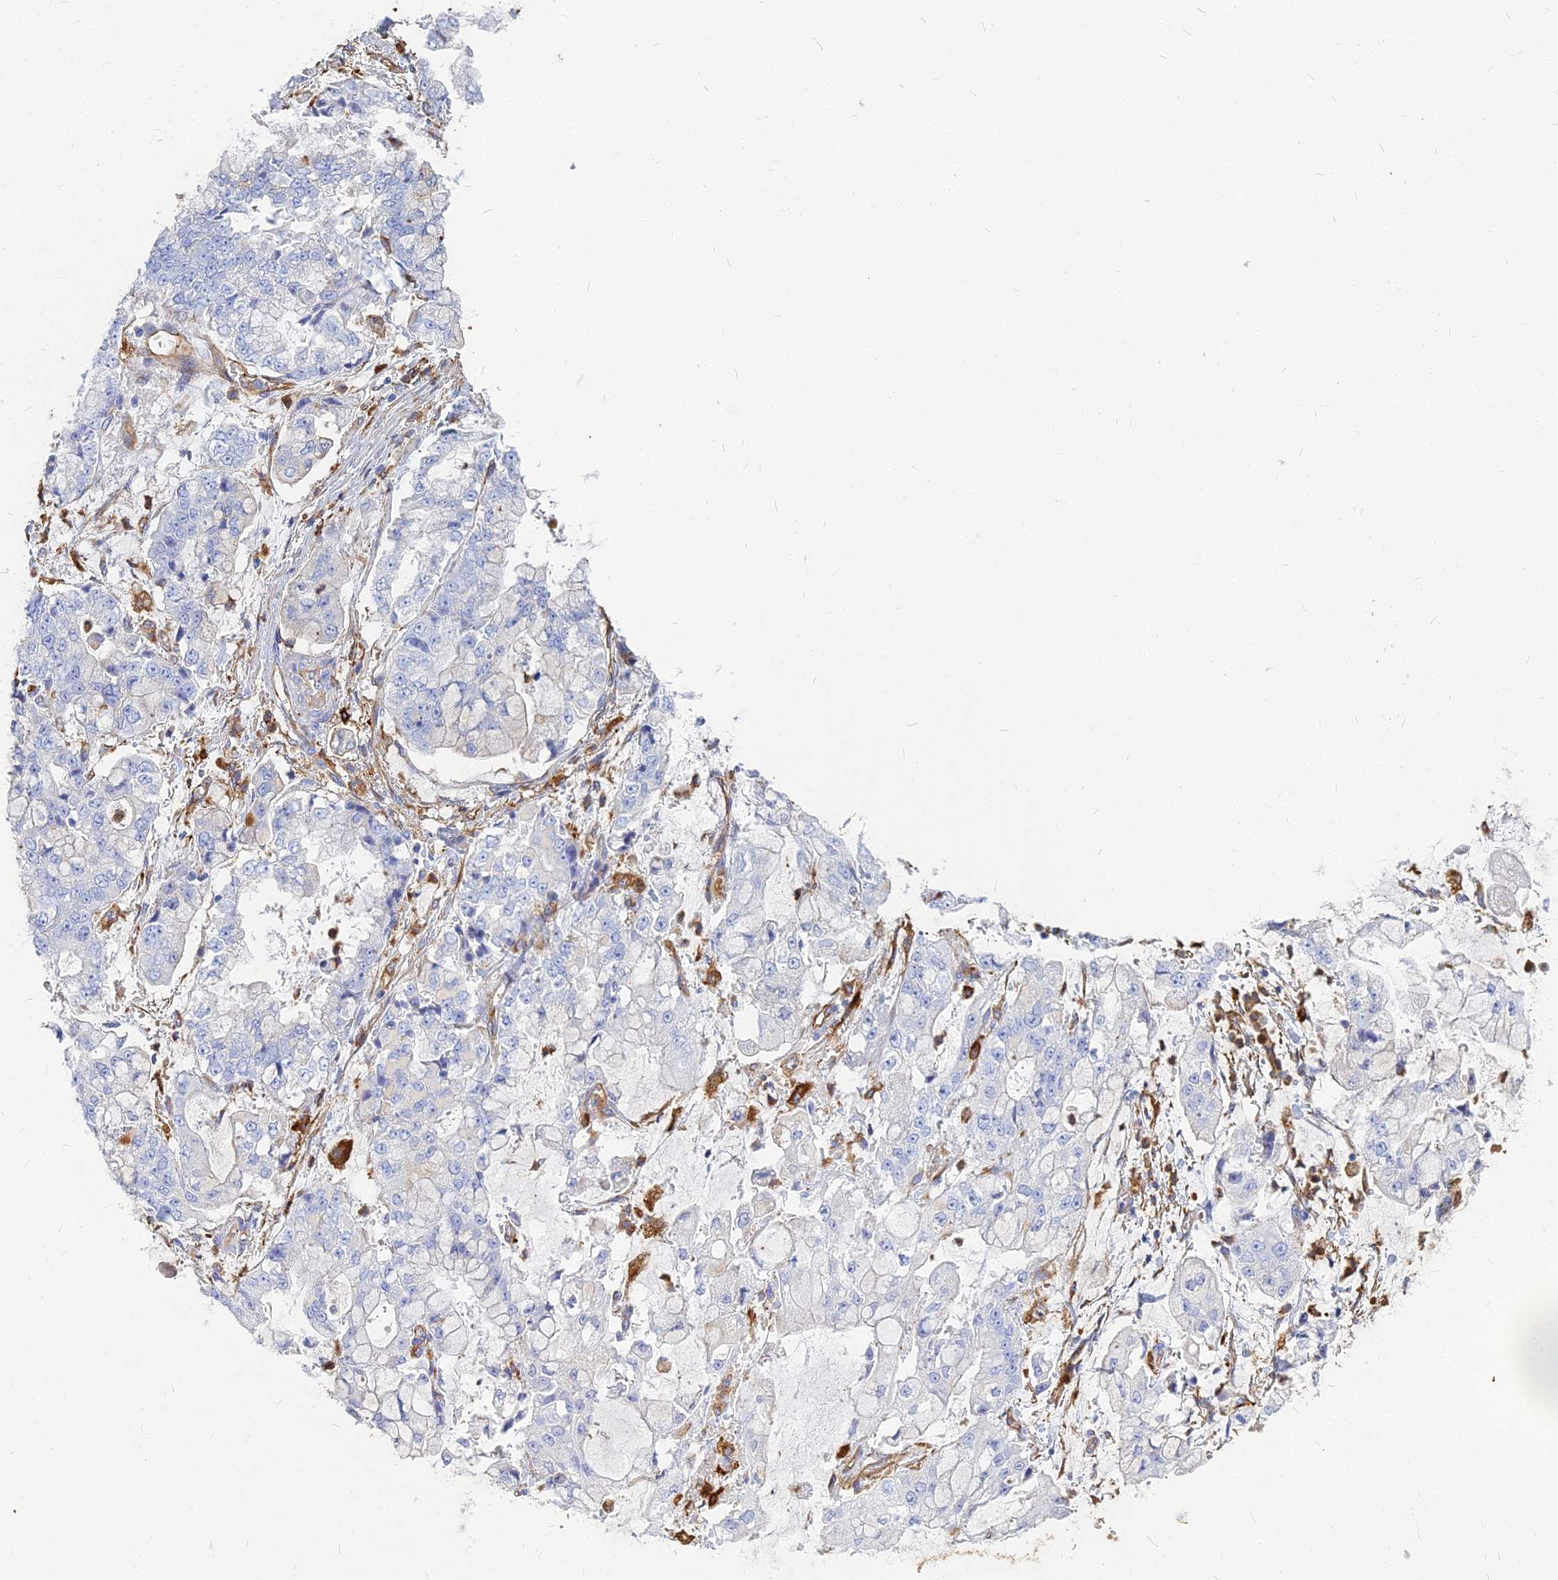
{"staining": {"intensity": "negative", "quantity": "none", "location": "none"}, "tissue": "stomach cancer", "cell_type": "Tumor cells", "image_type": "cancer", "snomed": [{"axis": "morphology", "description": "Adenocarcinoma, NOS"}, {"axis": "topography", "description": "Stomach"}], "caption": "Tumor cells show no significant protein expression in stomach adenocarcinoma. (DAB (3,3'-diaminobenzidine) immunohistochemistry with hematoxylin counter stain).", "gene": "VAT1", "patient": {"sex": "male", "age": 76}}